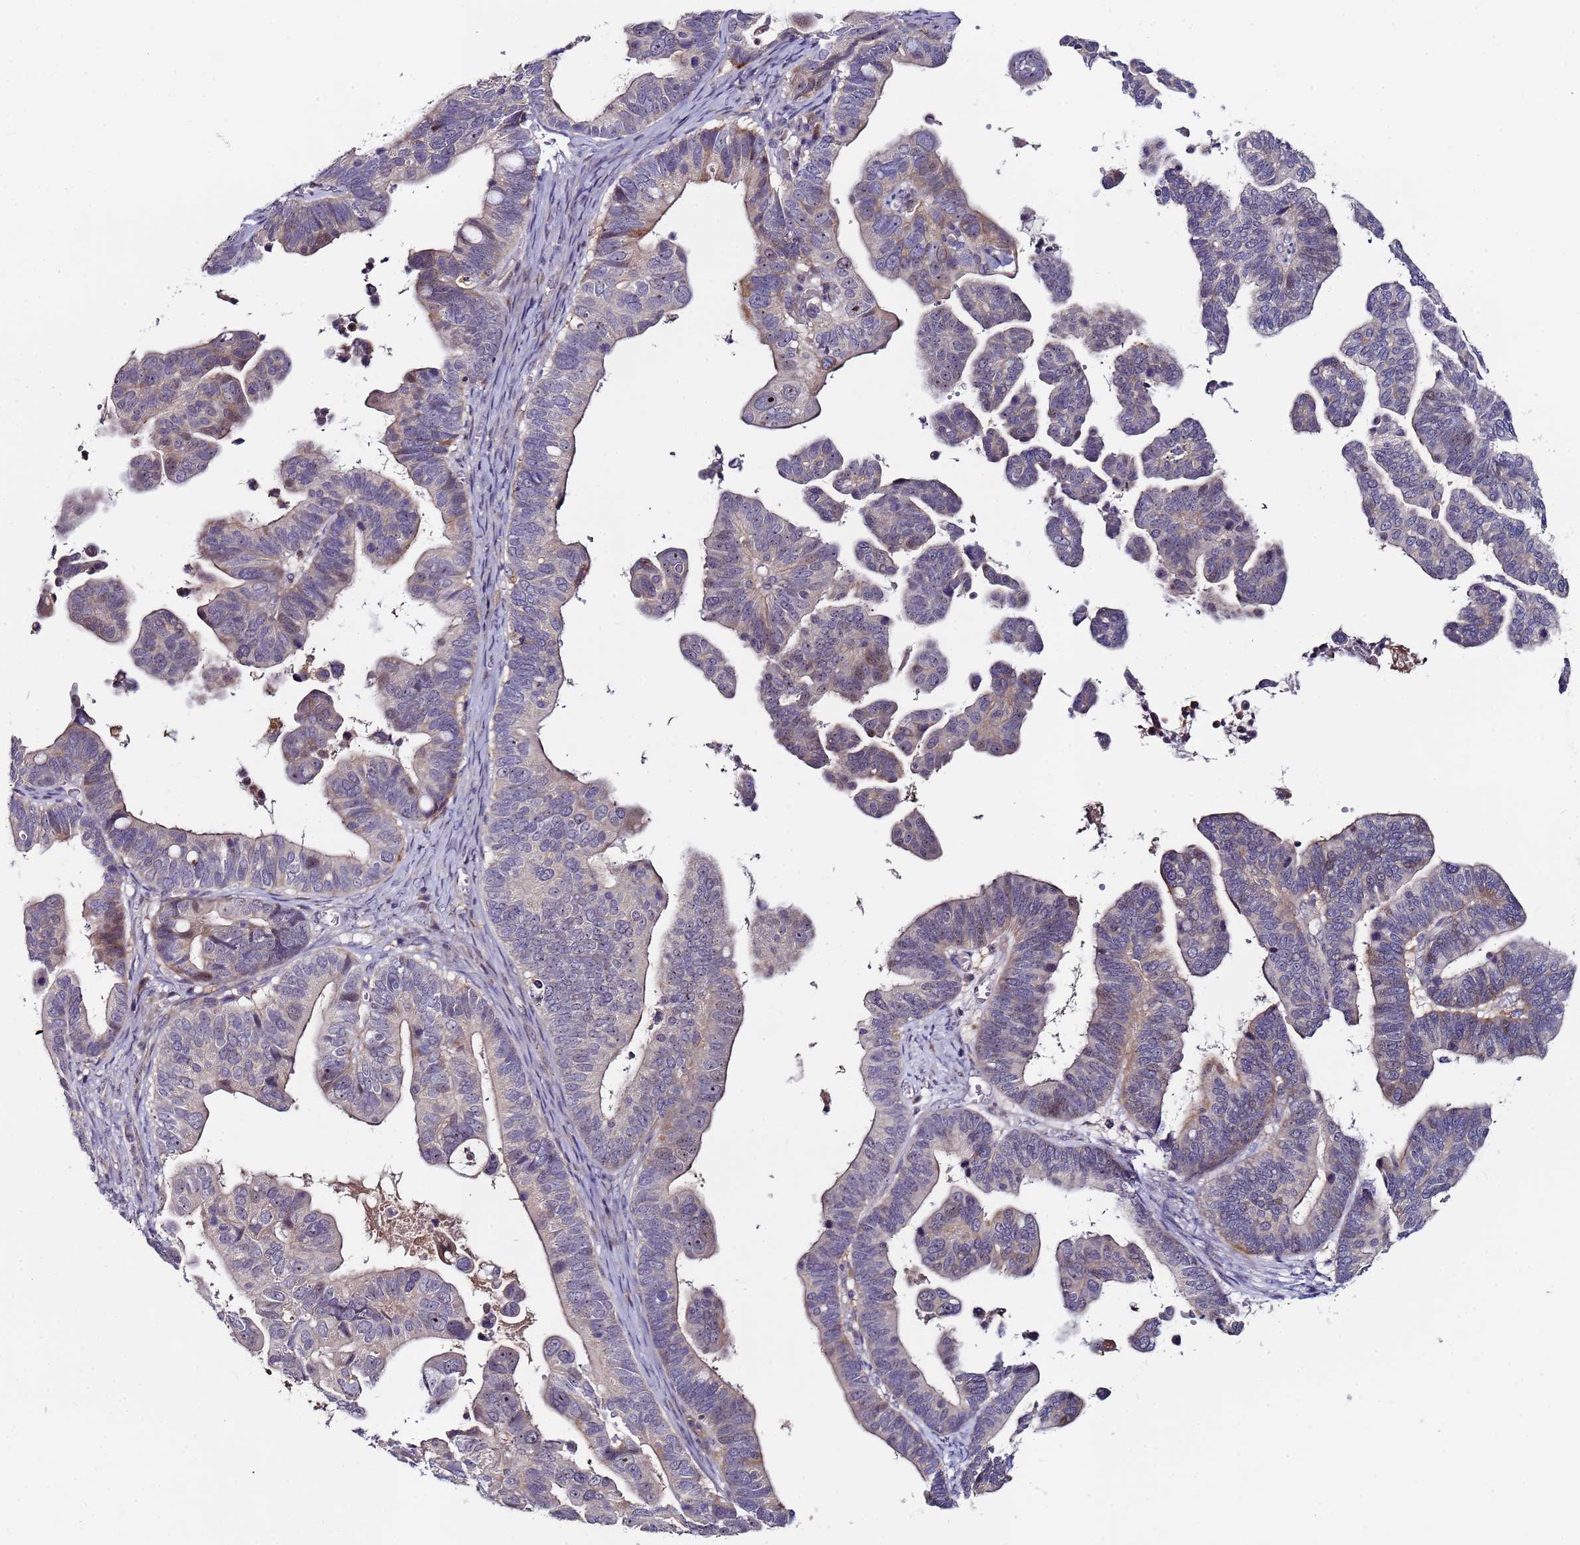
{"staining": {"intensity": "weak", "quantity": "<25%", "location": "nuclear"}, "tissue": "ovarian cancer", "cell_type": "Tumor cells", "image_type": "cancer", "snomed": [{"axis": "morphology", "description": "Cystadenocarcinoma, serous, NOS"}, {"axis": "topography", "description": "Ovary"}], "caption": "Immunohistochemistry (IHC) histopathology image of ovarian serous cystadenocarcinoma stained for a protein (brown), which shows no staining in tumor cells.", "gene": "KRI1", "patient": {"sex": "female", "age": 56}}